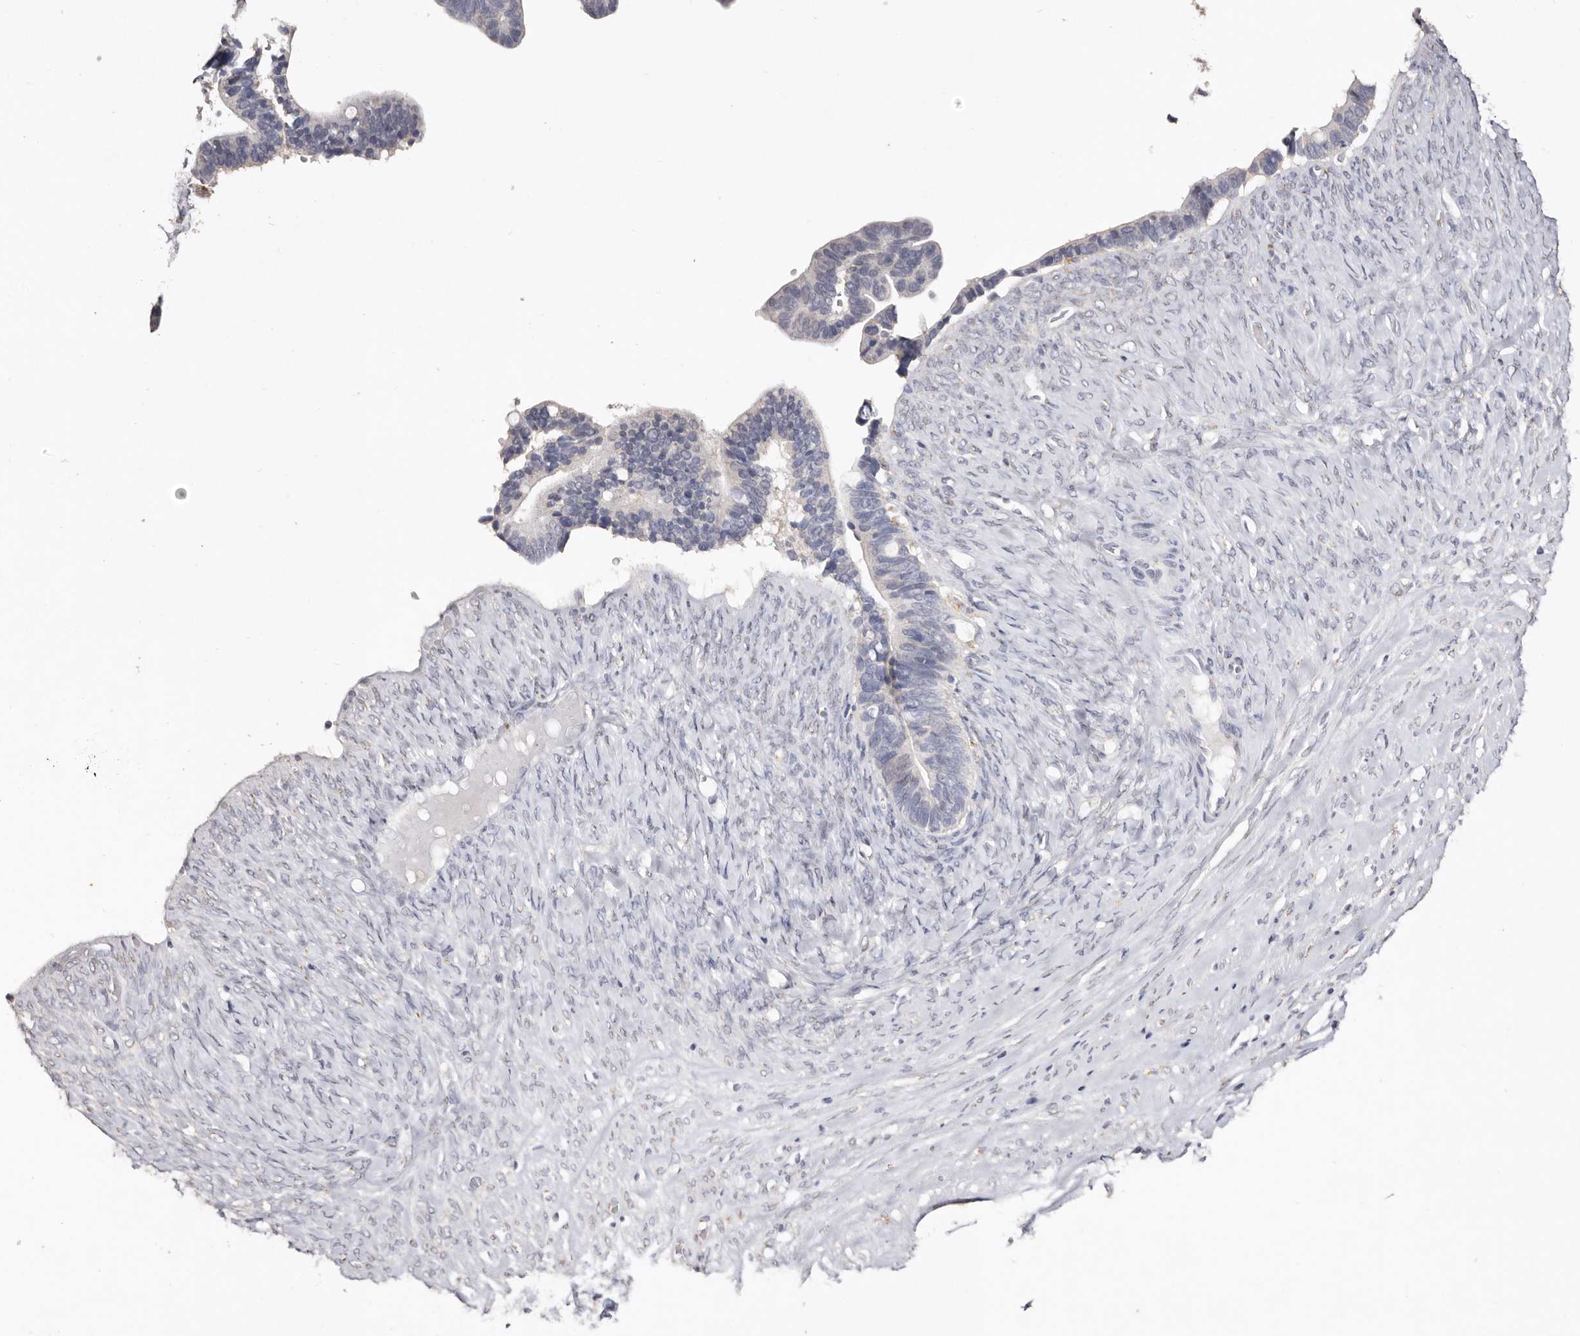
{"staining": {"intensity": "negative", "quantity": "none", "location": "none"}, "tissue": "ovarian cancer", "cell_type": "Tumor cells", "image_type": "cancer", "snomed": [{"axis": "morphology", "description": "Cystadenocarcinoma, serous, NOS"}, {"axis": "topography", "description": "Ovary"}], "caption": "Tumor cells are negative for protein expression in human serous cystadenocarcinoma (ovarian).", "gene": "LGALS7B", "patient": {"sex": "female", "age": 56}}